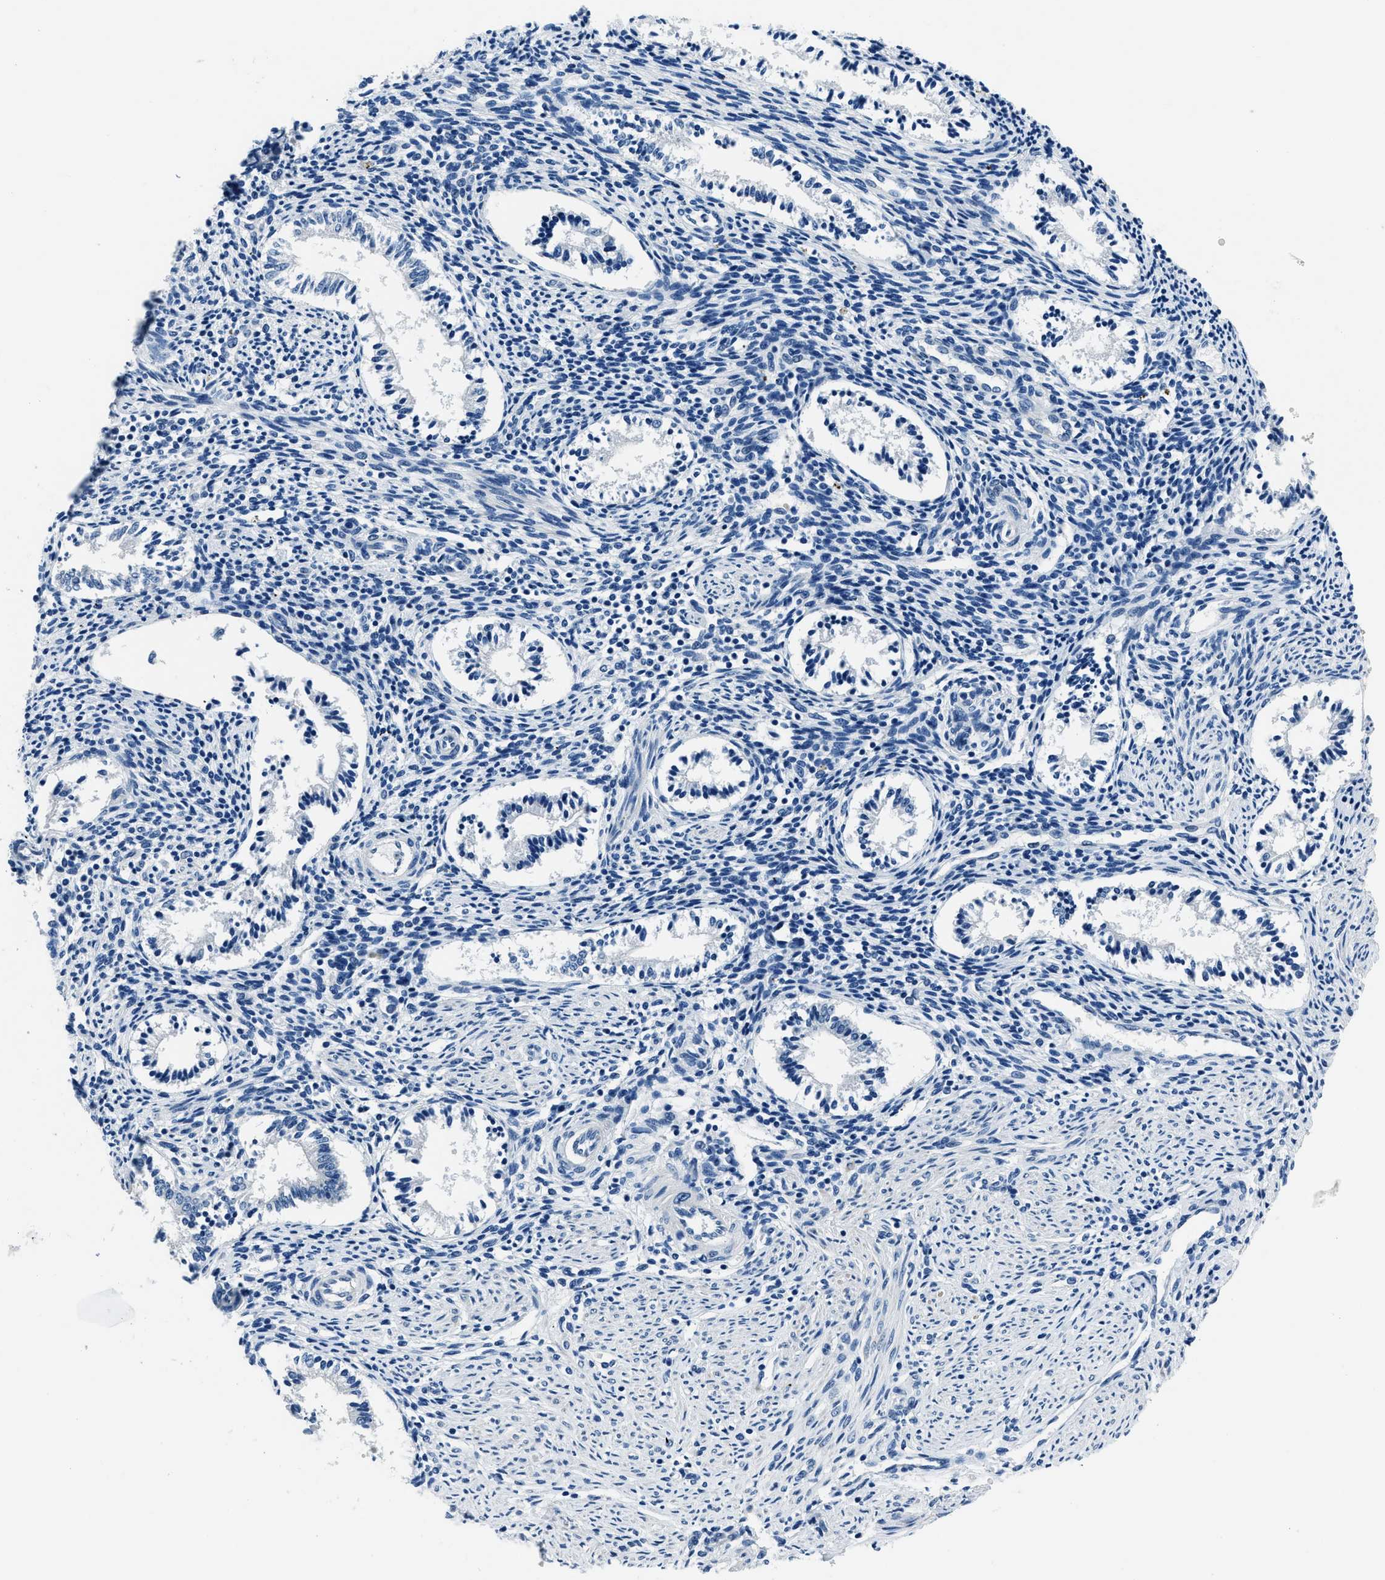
{"staining": {"intensity": "negative", "quantity": "none", "location": "none"}, "tissue": "endometrium", "cell_type": "Cells in endometrial stroma", "image_type": "normal", "snomed": [{"axis": "morphology", "description": "Normal tissue, NOS"}, {"axis": "topography", "description": "Endometrium"}], "caption": "IHC image of benign endometrium stained for a protein (brown), which demonstrates no staining in cells in endometrial stroma.", "gene": "GJA3", "patient": {"sex": "female", "age": 42}}